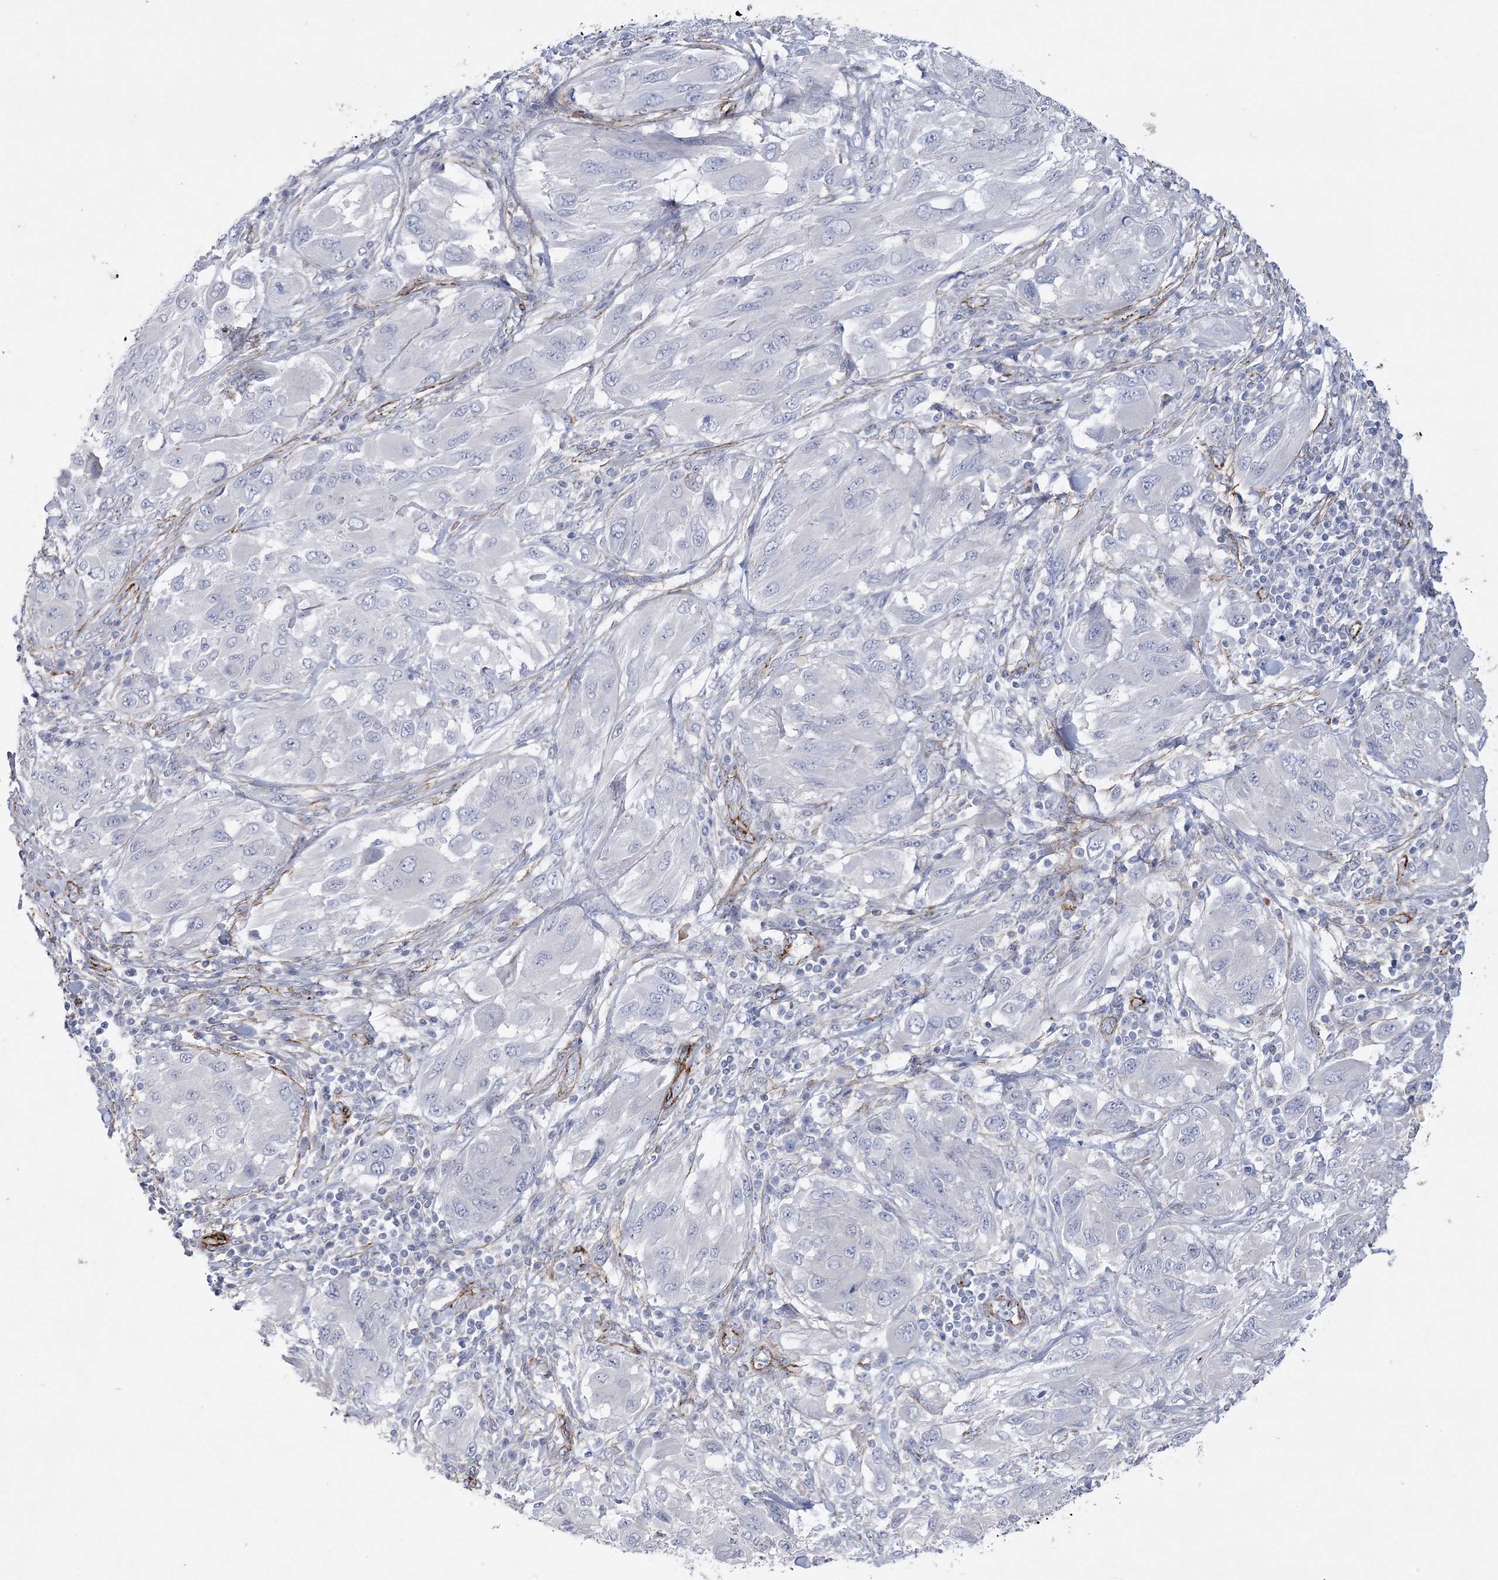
{"staining": {"intensity": "negative", "quantity": "none", "location": "none"}, "tissue": "melanoma", "cell_type": "Tumor cells", "image_type": "cancer", "snomed": [{"axis": "morphology", "description": "Malignant melanoma, NOS"}, {"axis": "topography", "description": "Skin"}], "caption": "Photomicrograph shows no protein expression in tumor cells of malignant melanoma tissue.", "gene": "ARSJ", "patient": {"sex": "female", "age": 91}}